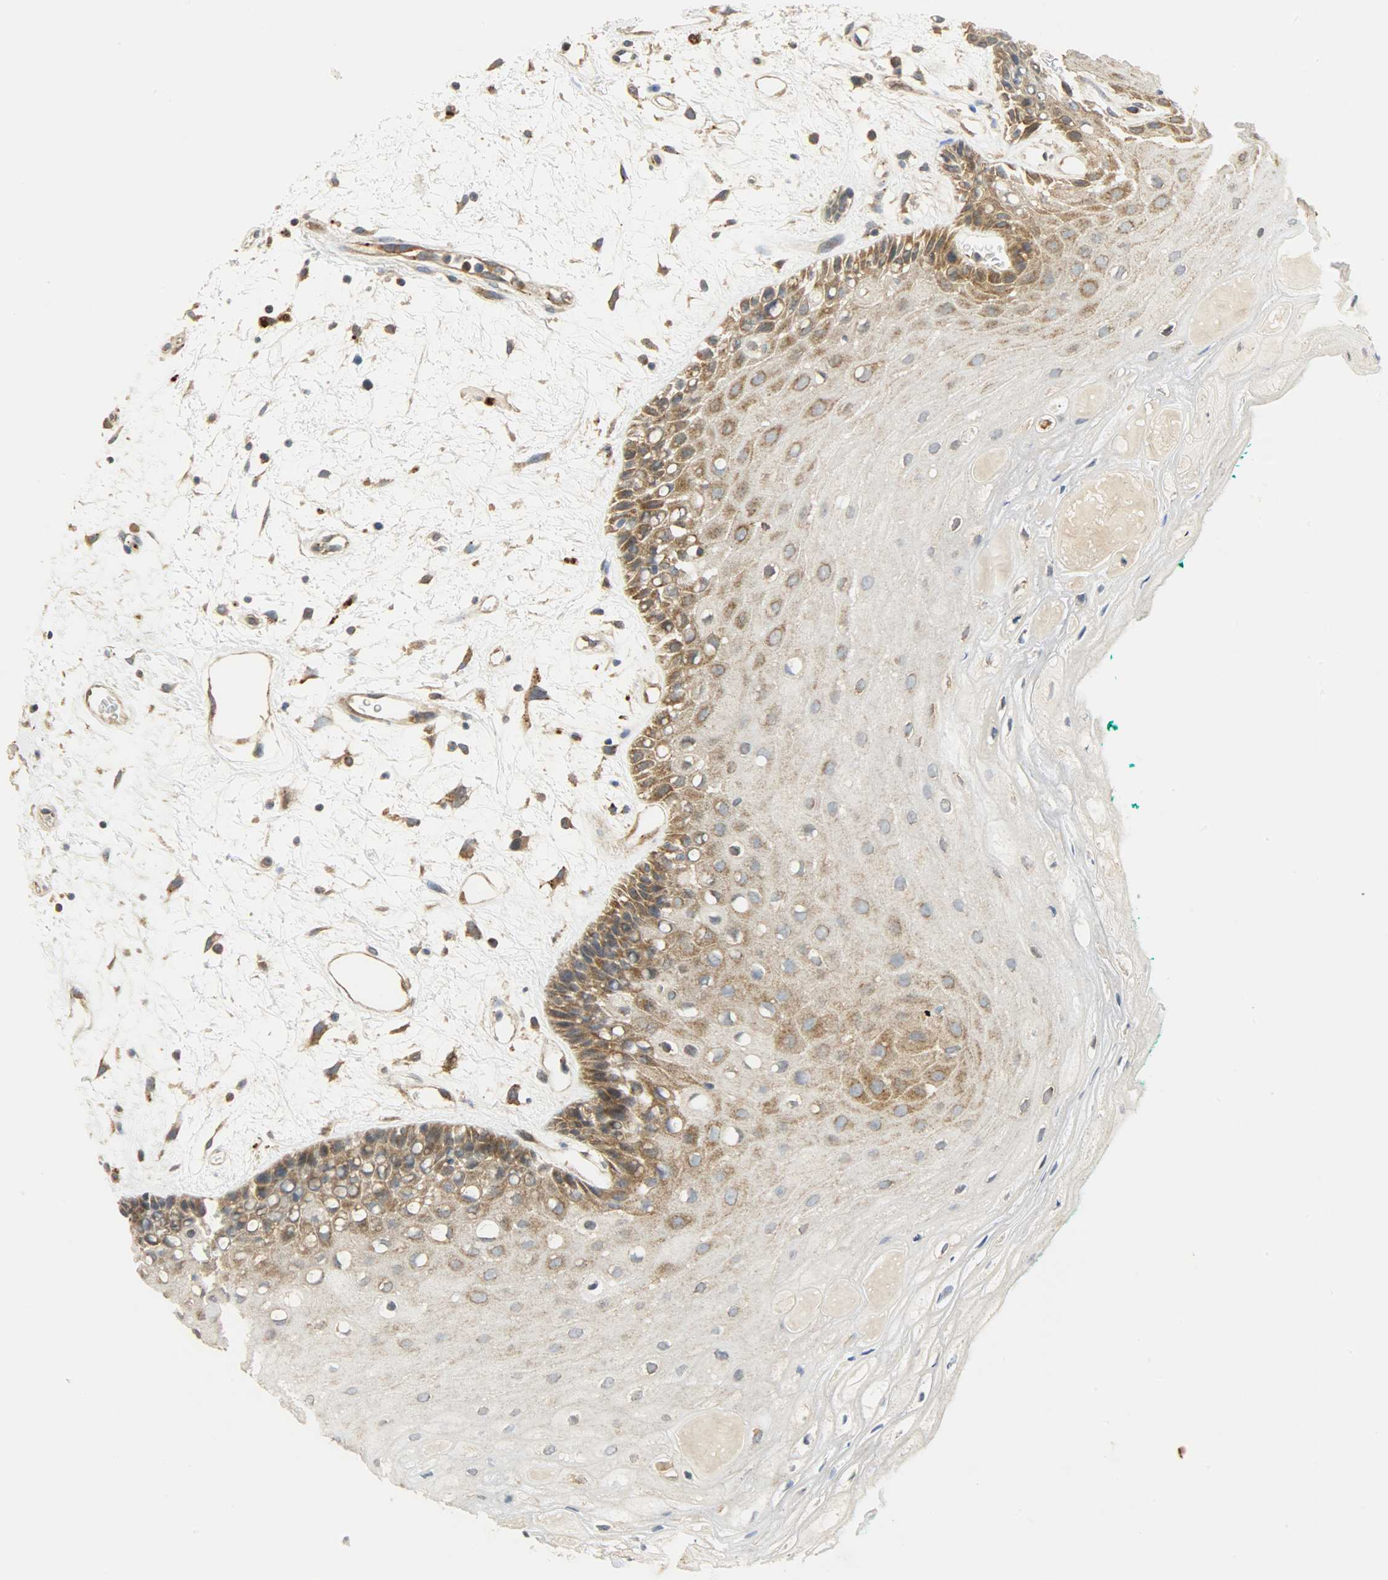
{"staining": {"intensity": "moderate", "quantity": ">75%", "location": "cytoplasmic/membranous"}, "tissue": "oral mucosa", "cell_type": "Squamous epithelial cells", "image_type": "normal", "snomed": [{"axis": "morphology", "description": "Normal tissue, NOS"}, {"axis": "morphology", "description": "Squamous cell carcinoma, NOS"}, {"axis": "topography", "description": "Skeletal muscle"}, {"axis": "topography", "description": "Oral tissue"}, {"axis": "topography", "description": "Head-Neck"}], "caption": "A micrograph of oral mucosa stained for a protein exhibits moderate cytoplasmic/membranous brown staining in squamous epithelial cells. The protein of interest is stained brown, and the nuclei are stained in blue (DAB IHC with brightfield microscopy, high magnification).", "gene": "GIT2", "patient": {"sex": "female", "age": 84}}